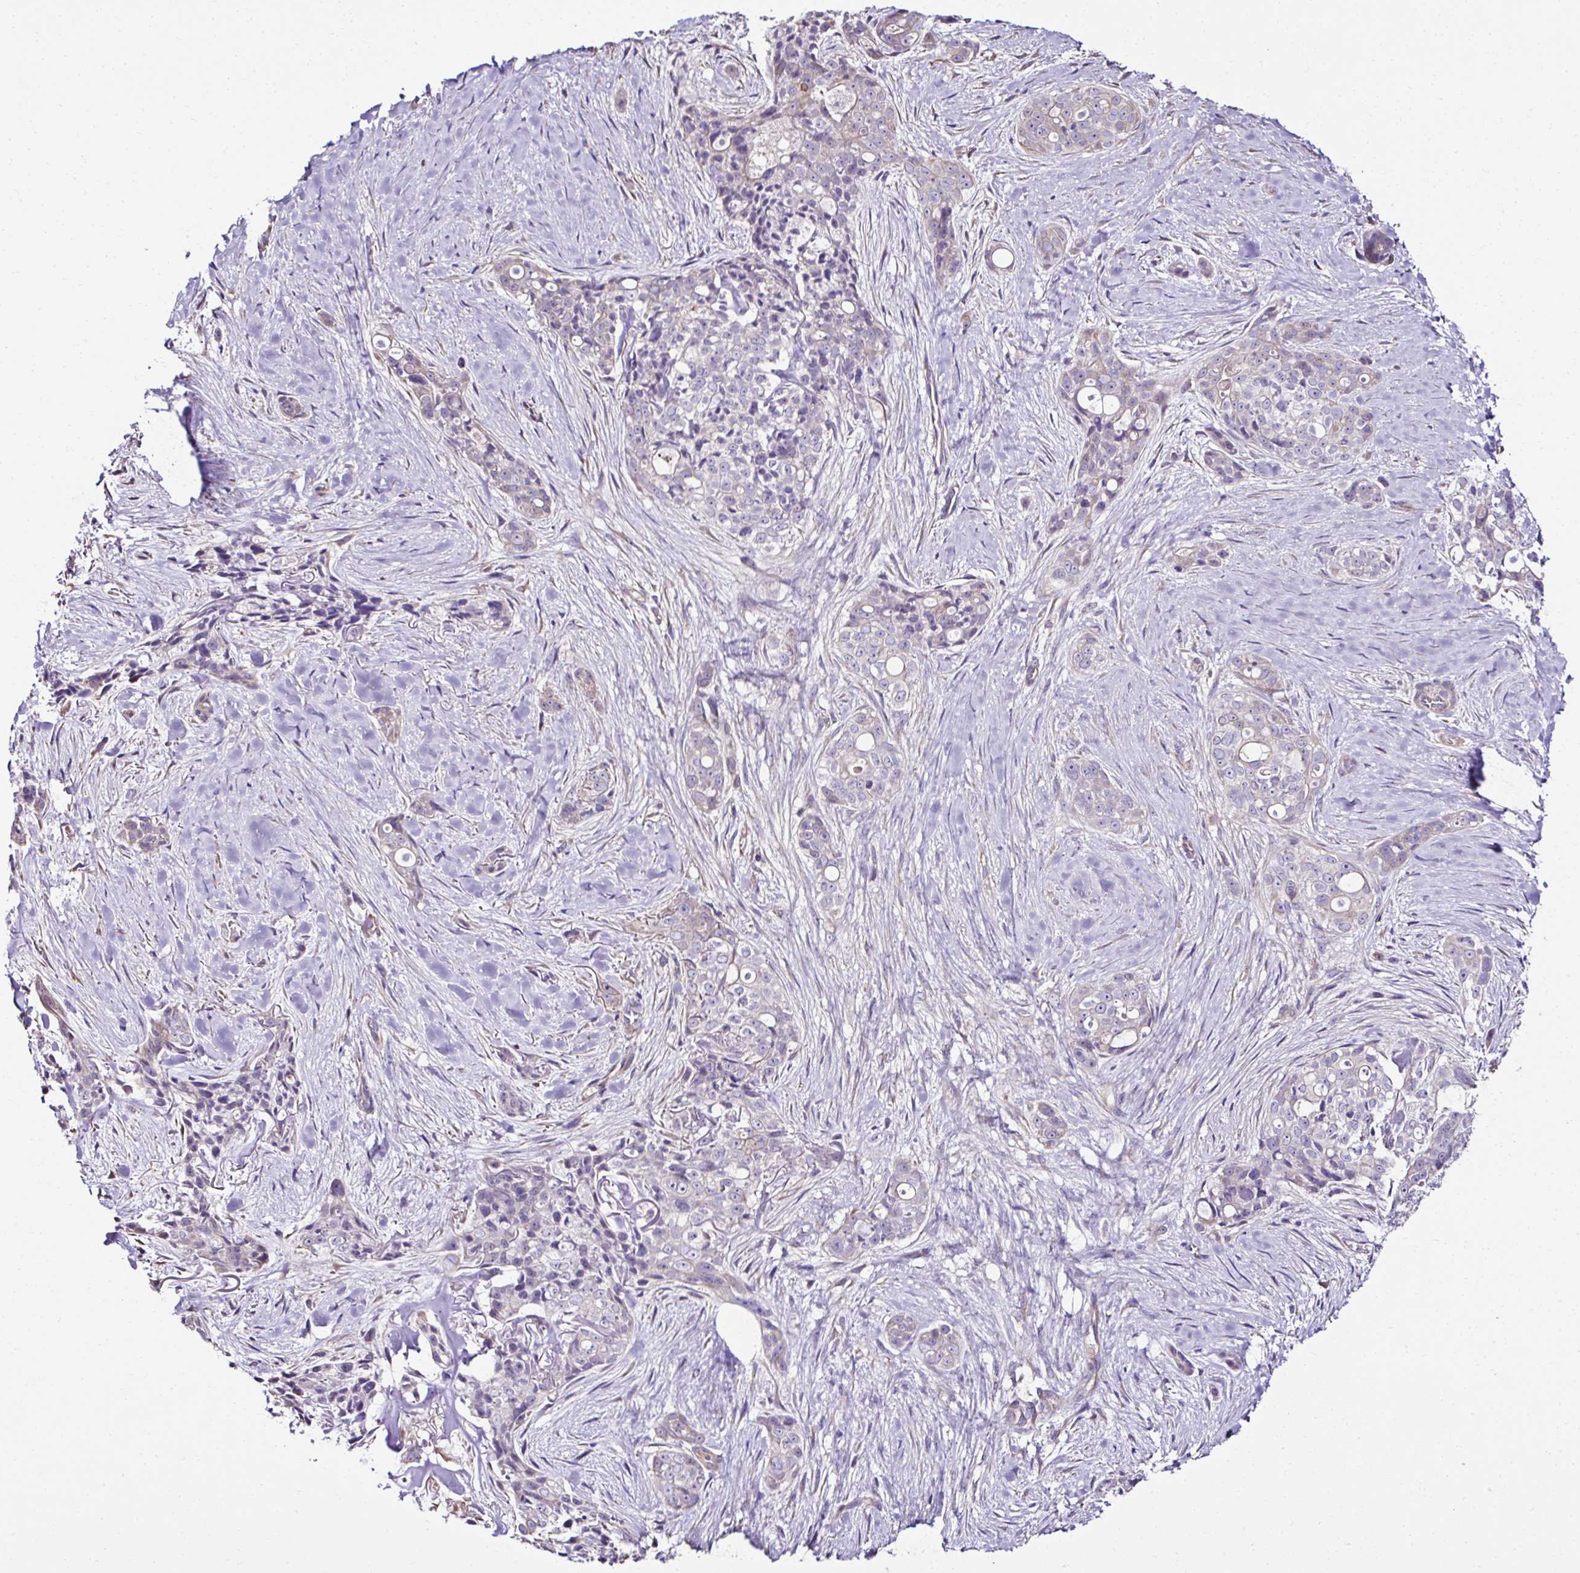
{"staining": {"intensity": "weak", "quantity": "<25%", "location": "cytoplasmic/membranous"}, "tissue": "skin cancer", "cell_type": "Tumor cells", "image_type": "cancer", "snomed": [{"axis": "morphology", "description": "Basal cell carcinoma"}, {"axis": "topography", "description": "Skin"}], "caption": "High magnification brightfield microscopy of skin cancer (basal cell carcinoma) stained with DAB (3,3'-diaminobenzidine) (brown) and counterstained with hematoxylin (blue): tumor cells show no significant expression.", "gene": "CCDC85C", "patient": {"sex": "female", "age": 79}}